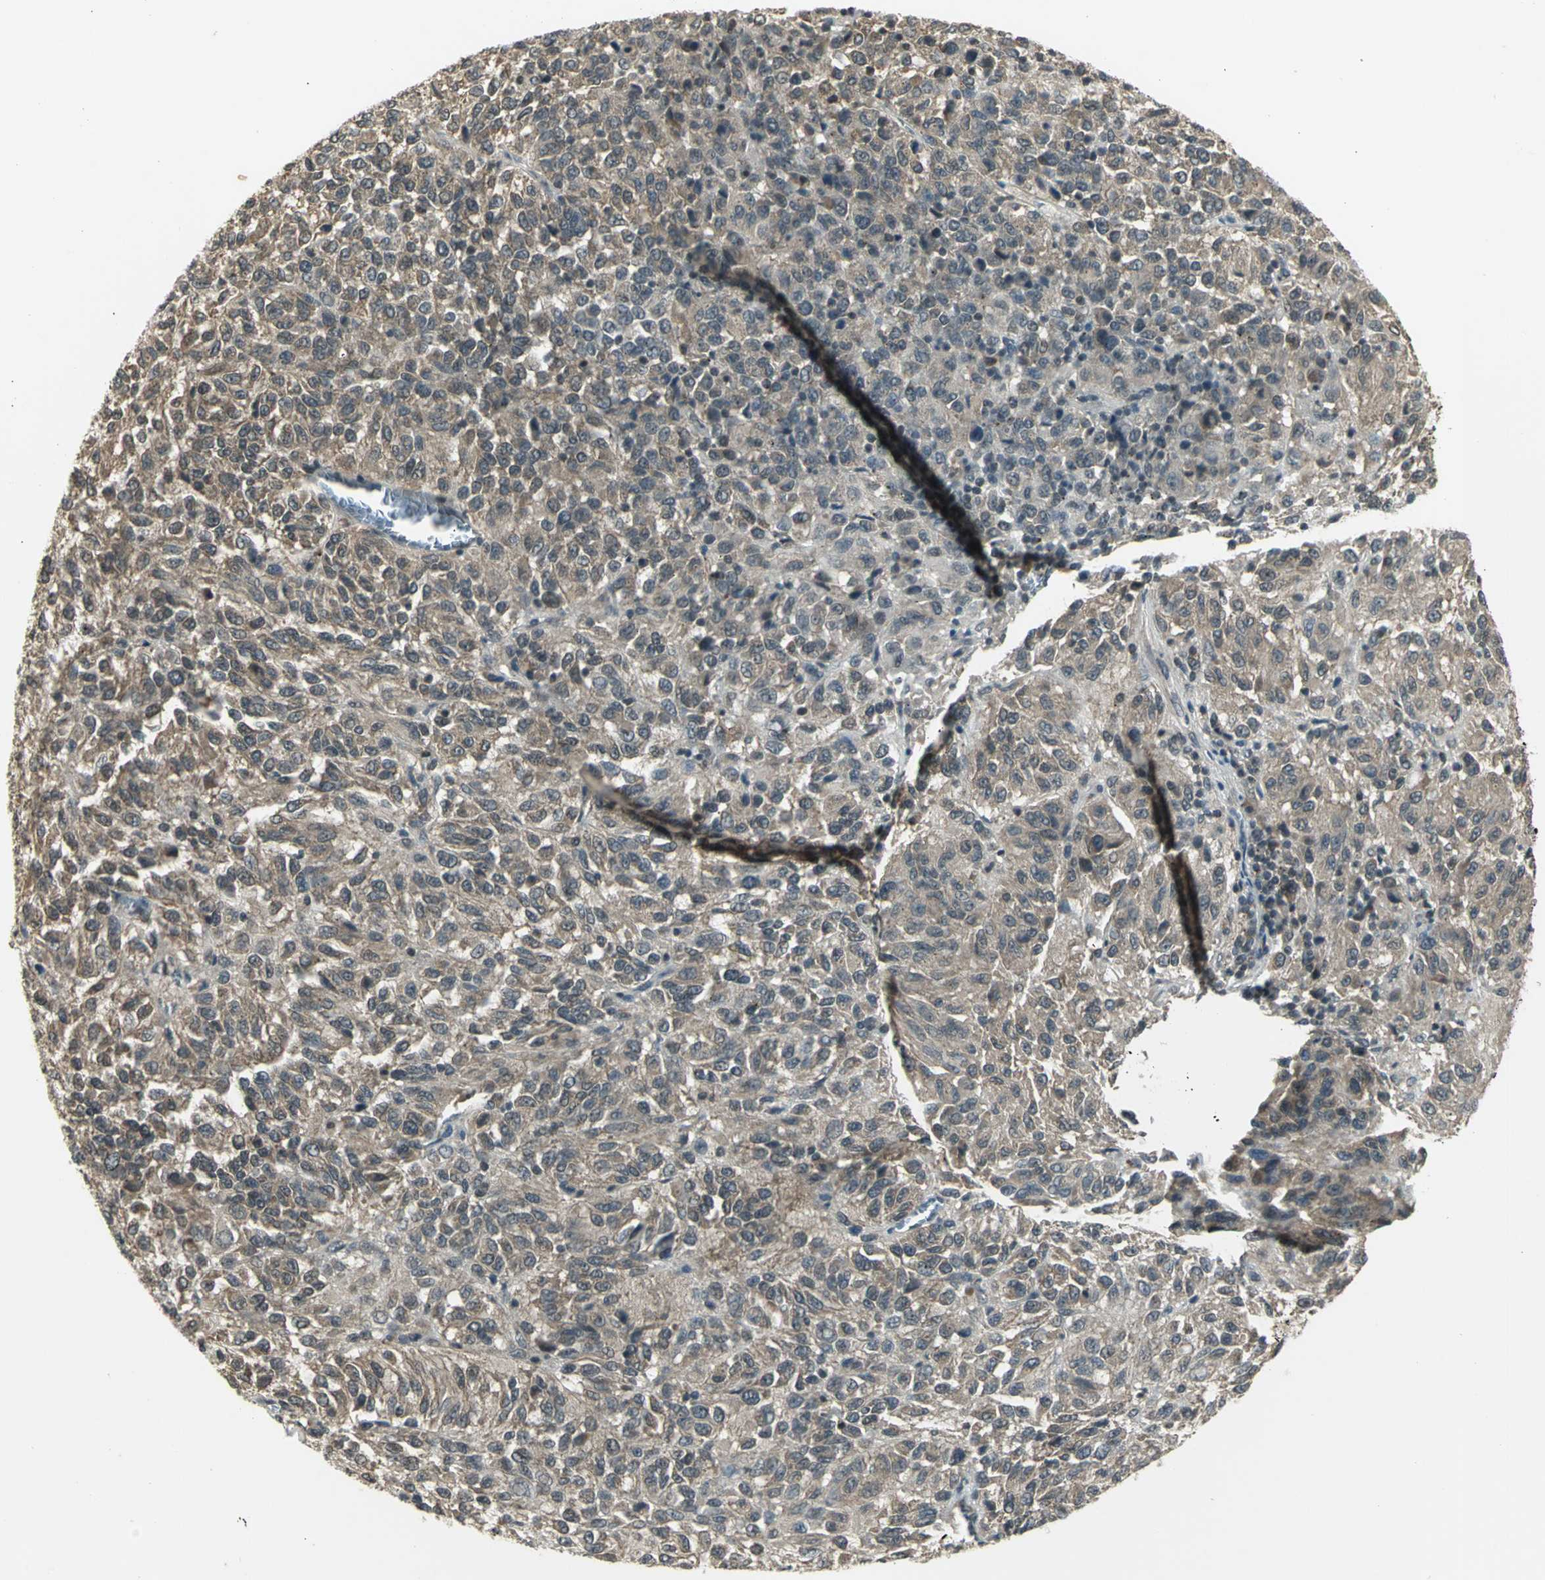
{"staining": {"intensity": "weak", "quantity": ">75%", "location": "cytoplasmic/membranous"}, "tissue": "melanoma", "cell_type": "Tumor cells", "image_type": "cancer", "snomed": [{"axis": "morphology", "description": "Malignant melanoma, Metastatic site"}, {"axis": "topography", "description": "Lung"}], "caption": "Melanoma stained with IHC shows weak cytoplasmic/membranous staining in about >75% of tumor cells. (brown staining indicates protein expression, while blue staining denotes nuclei).", "gene": "CDC34", "patient": {"sex": "male", "age": 64}}